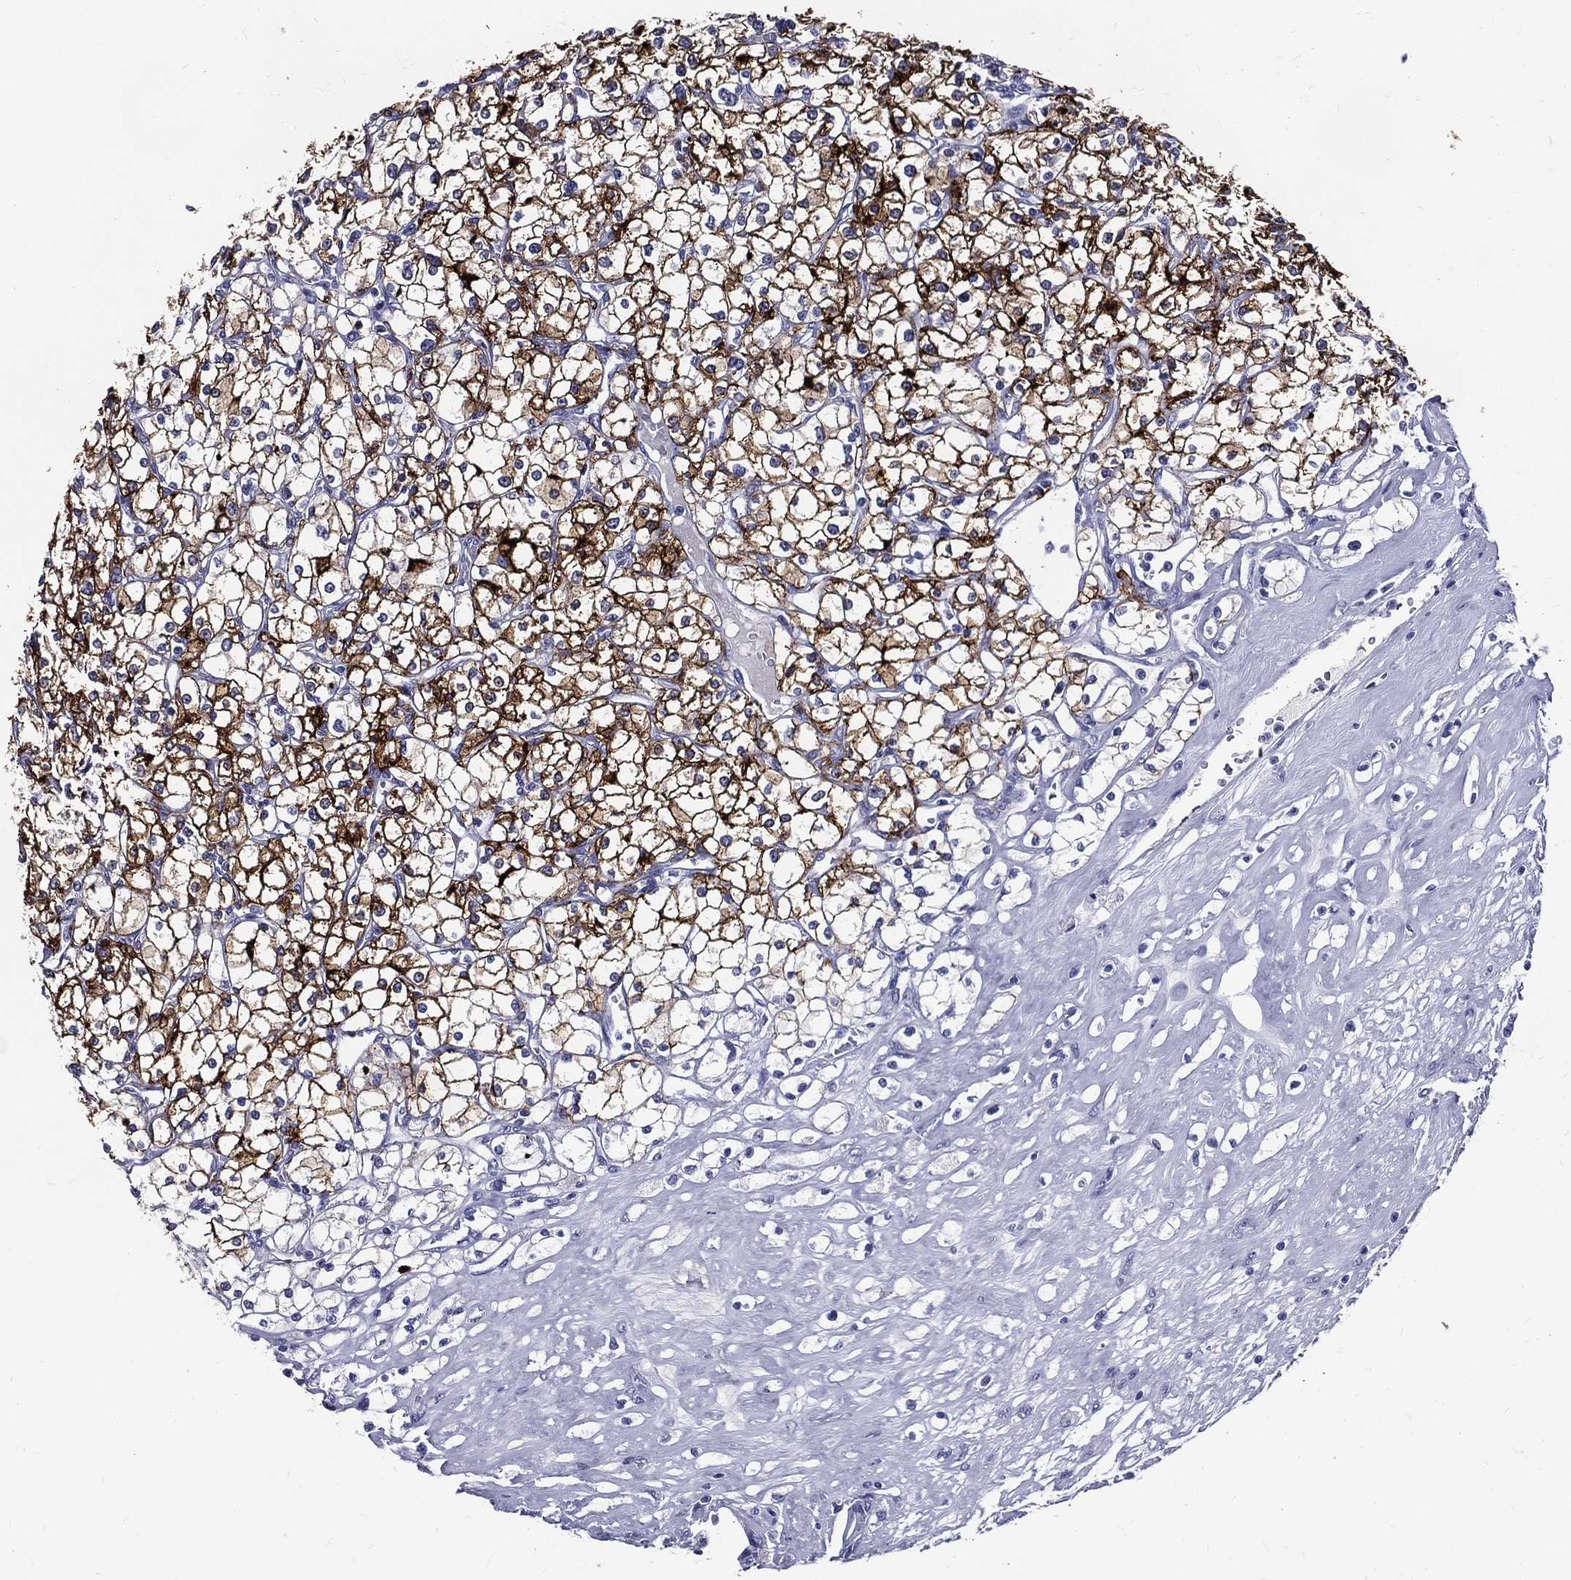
{"staining": {"intensity": "strong", "quantity": "25%-75%", "location": "cytoplasmic/membranous"}, "tissue": "renal cancer", "cell_type": "Tumor cells", "image_type": "cancer", "snomed": [{"axis": "morphology", "description": "Adenocarcinoma, NOS"}, {"axis": "topography", "description": "Kidney"}], "caption": "A high amount of strong cytoplasmic/membranous expression is present in about 25%-75% of tumor cells in adenocarcinoma (renal) tissue.", "gene": "ACE2", "patient": {"sex": "male", "age": 67}}